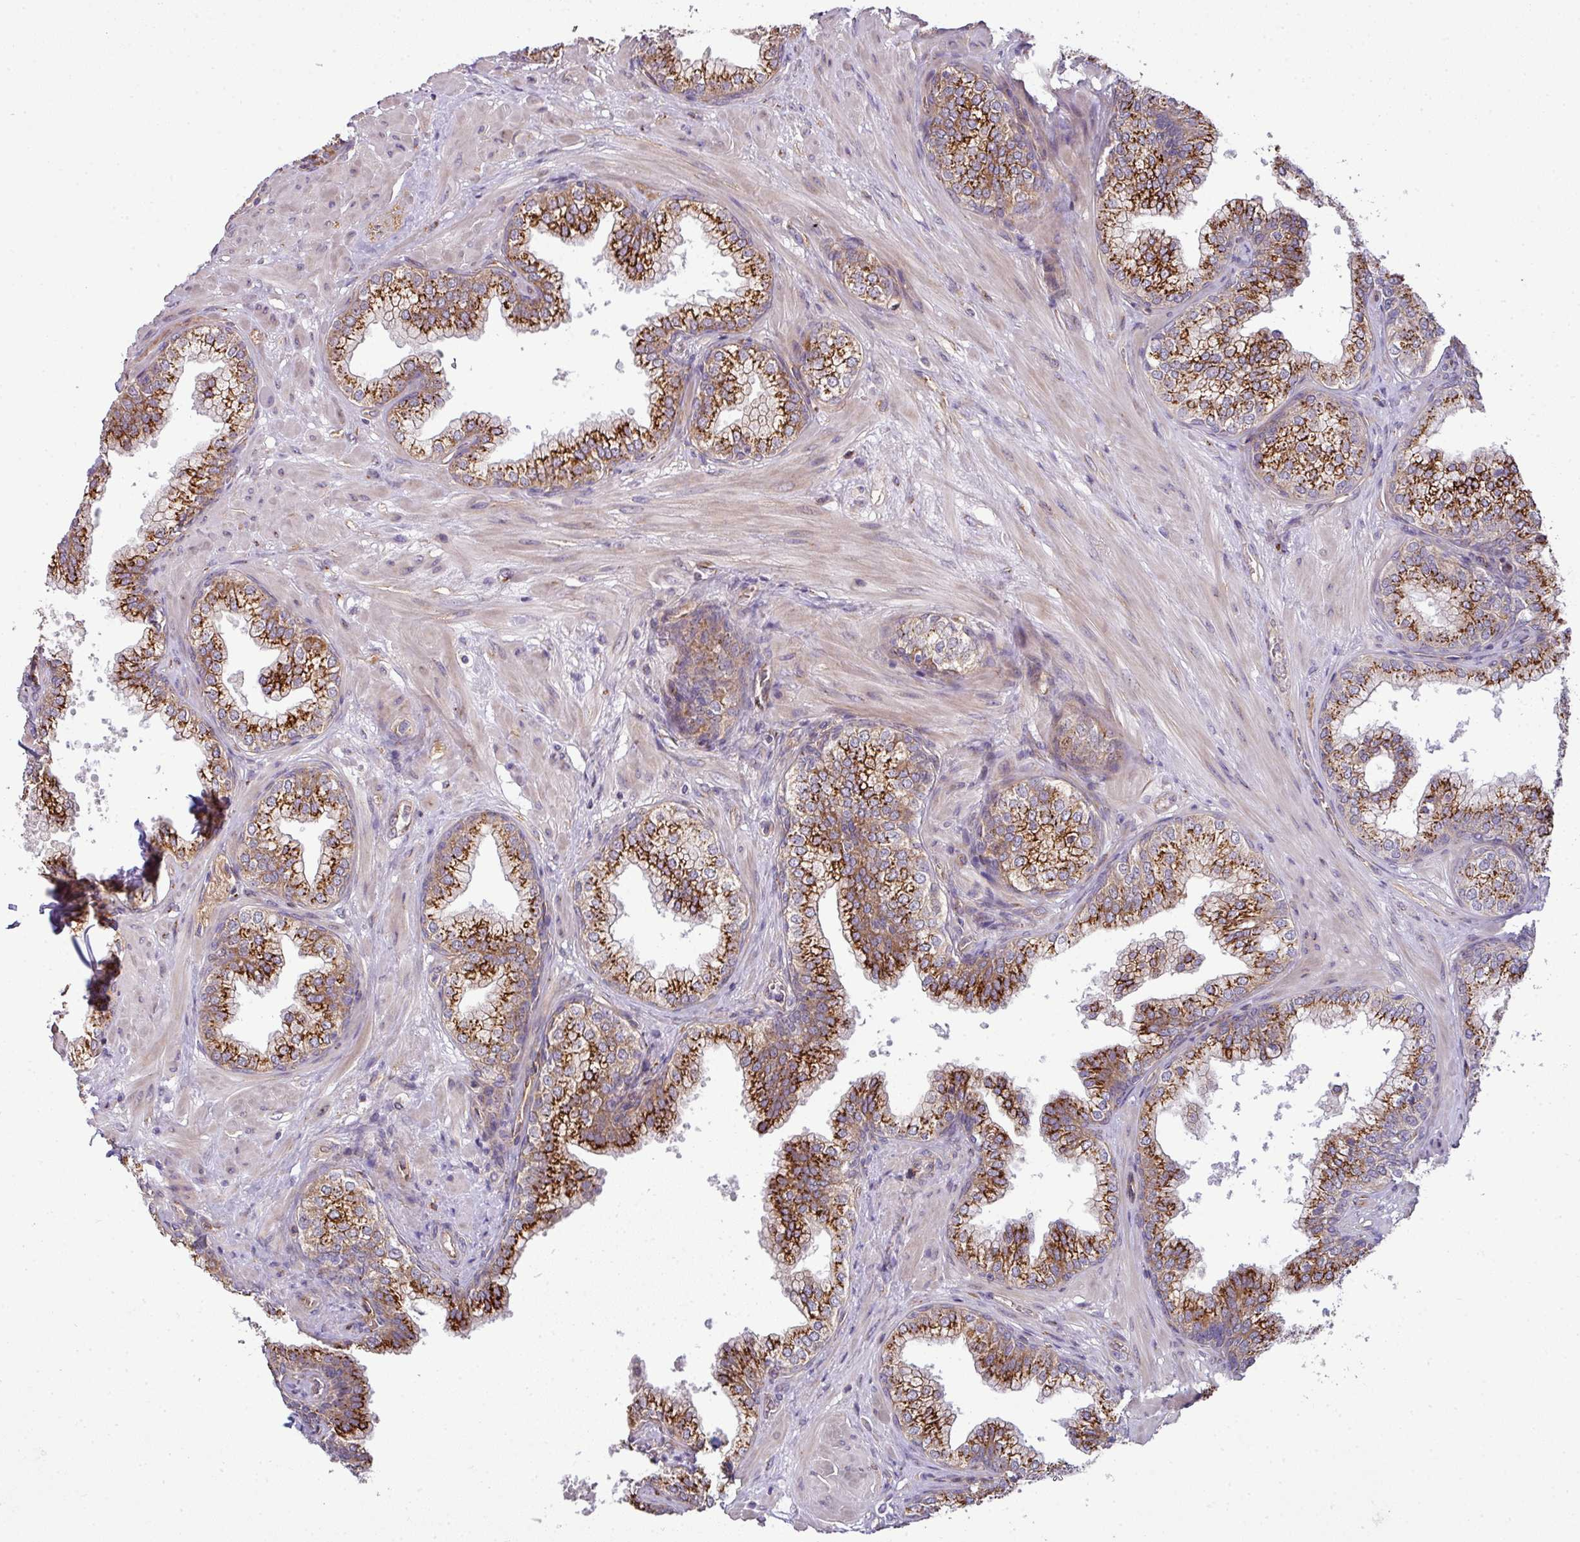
{"staining": {"intensity": "strong", "quantity": ">75%", "location": "cytoplasmic/membranous"}, "tissue": "prostate", "cell_type": "Glandular cells", "image_type": "normal", "snomed": [{"axis": "morphology", "description": "Normal tissue, NOS"}, {"axis": "topography", "description": "Prostate"}], "caption": "DAB (3,3'-diaminobenzidine) immunohistochemical staining of benign prostate demonstrates strong cytoplasmic/membranous protein expression in approximately >75% of glandular cells. (DAB (3,3'-diaminobenzidine) IHC, brown staining for protein, blue staining for nuclei).", "gene": "TIMMDC1", "patient": {"sex": "male", "age": 60}}